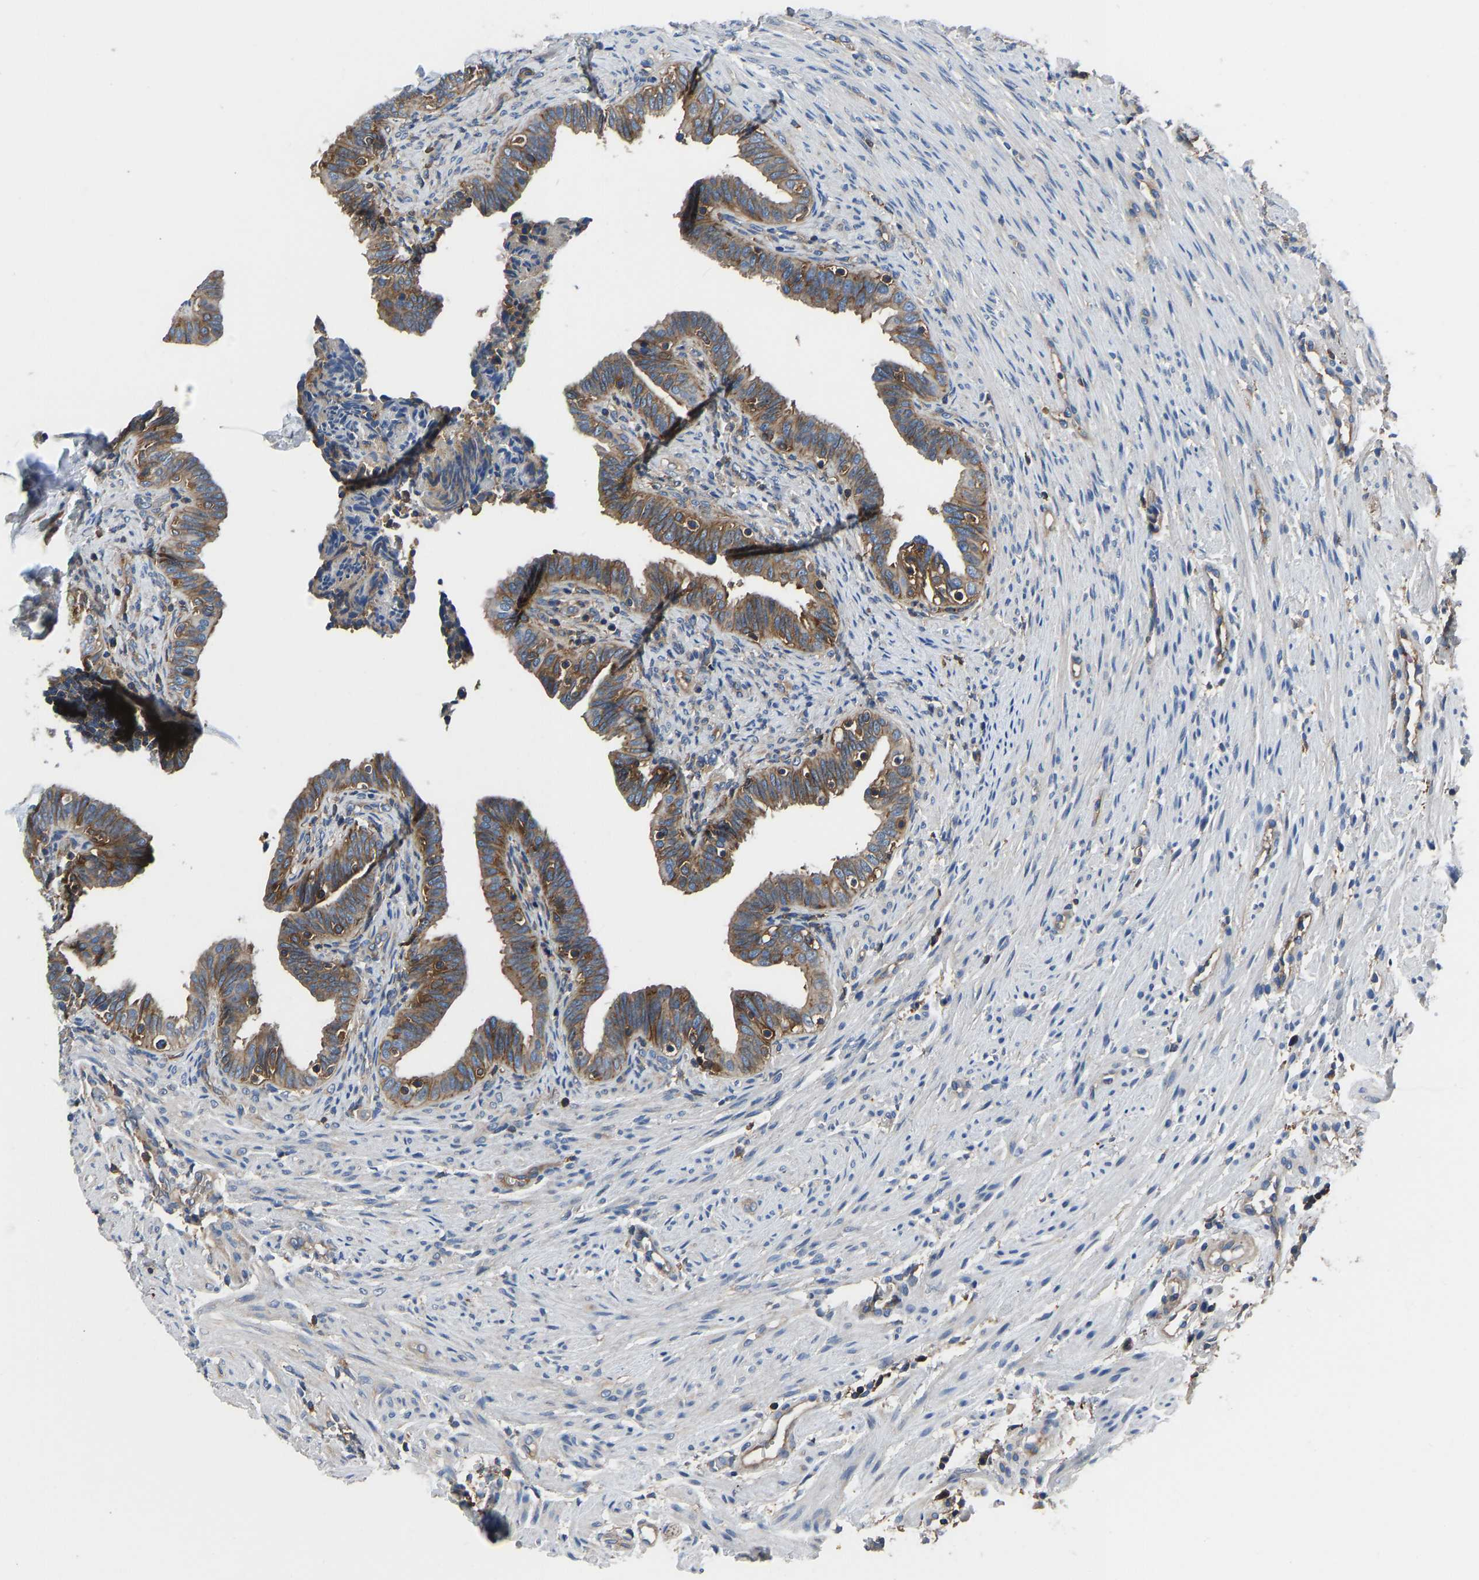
{"staining": {"intensity": "moderate", "quantity": ">75%", "location": "cytoplasmic/membranous"}, "tissue": "fallopian tube", "cell_type": "Glandular cells", "image_type": "normal", "snomed": [{"axis": "morphology", "description": "Normal tissue, NOS"}, {"axis": "topography", "description": "Fallopian tube"}, {"axis": "topography", "description": "Placenta"}], "caption": "Unremarkable fallopian tube shows moderate cytoplasmic/membranous expression in about >75% of glandular cells, visualized by immunohistochemistry. Immunohistochemistry stains the protein of interest in brown and the nuclei are stained blue.", "gene": "PRKAR1A", "patient": {"sex": "female", "age": 34}}